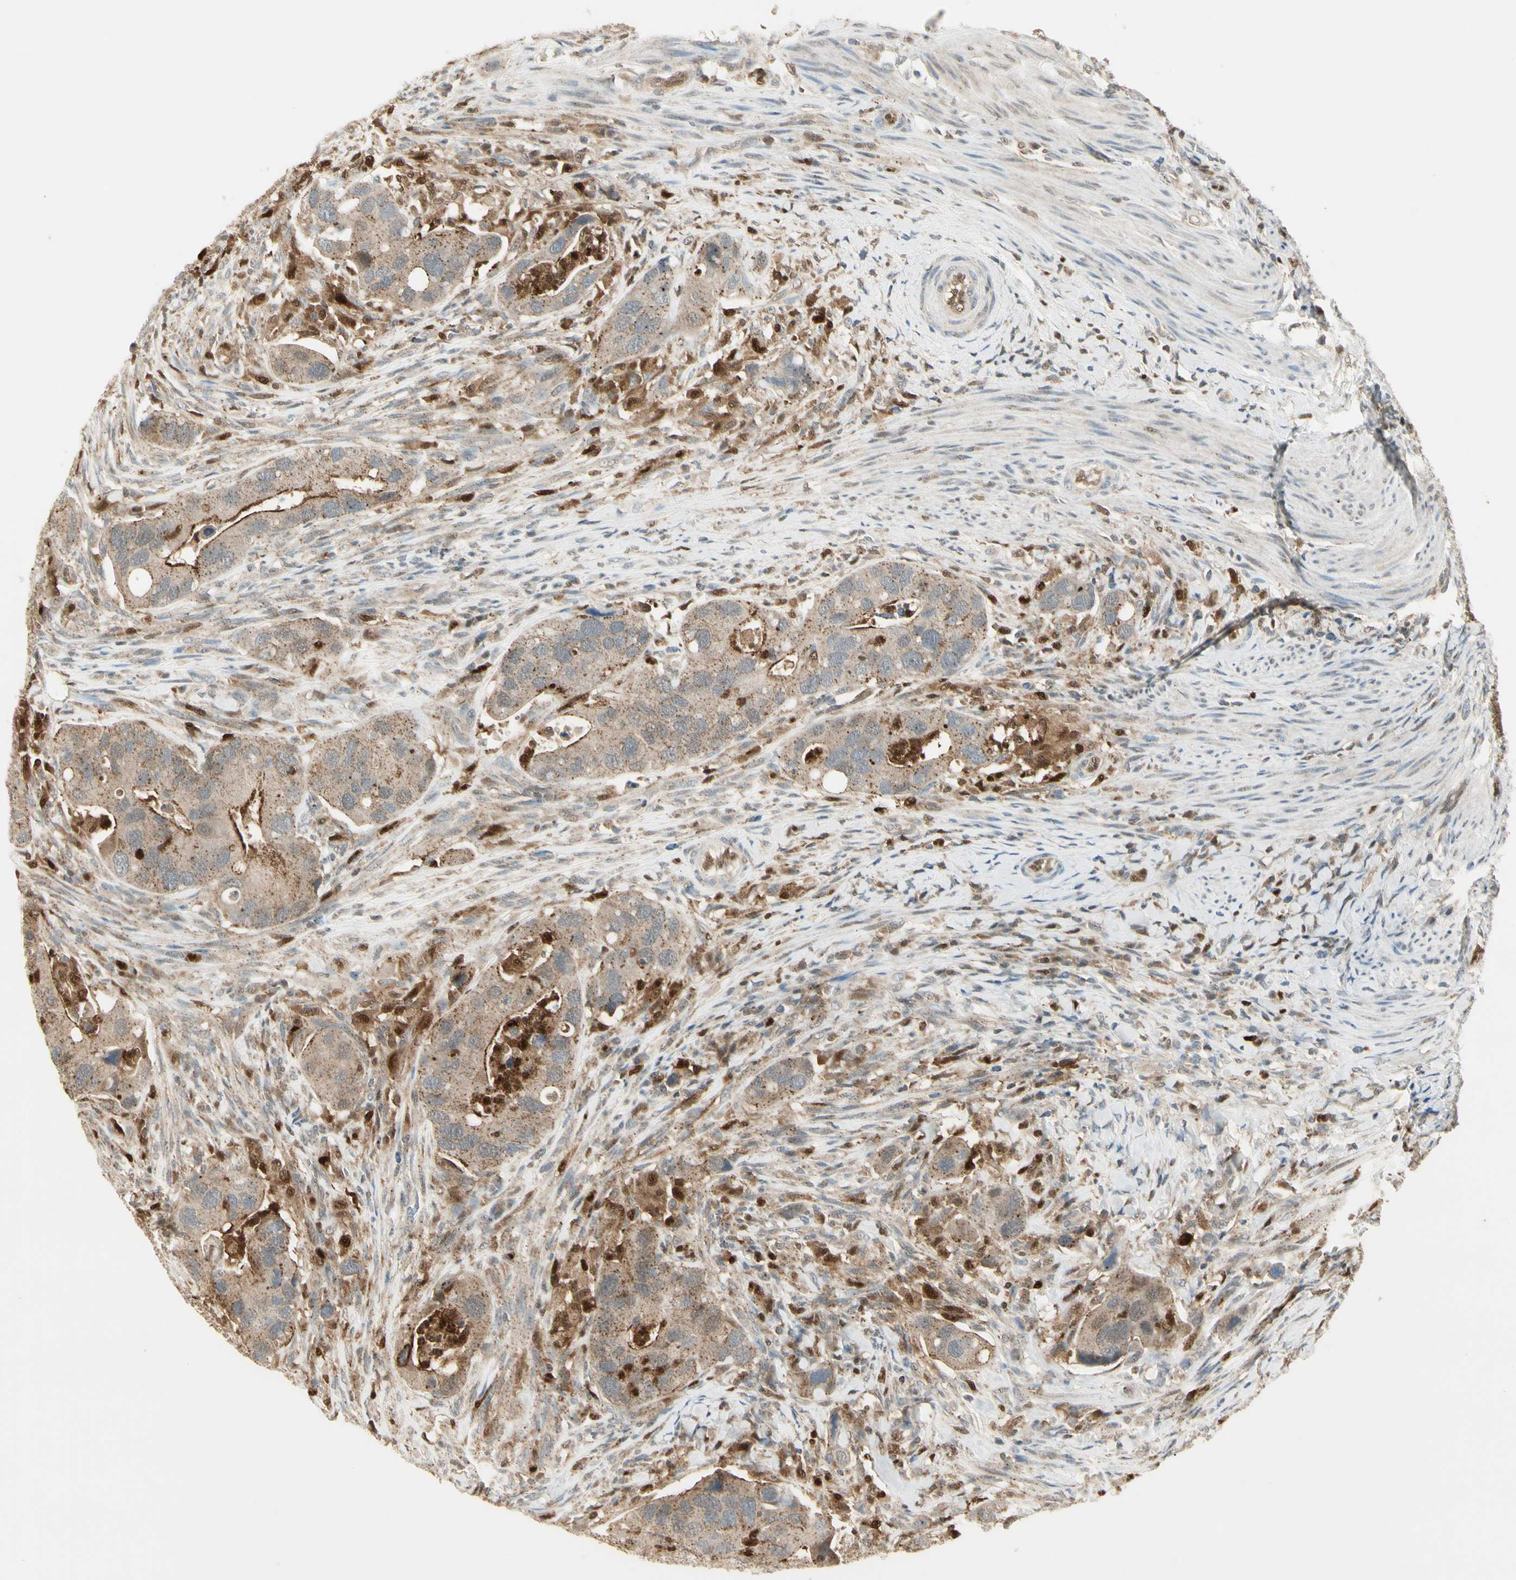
{"staining": {"intensity": "moderate", "quantity": "<25%", "location": "cytoplasmic/membranous"}, "tissue": "colorectal cancer", "cell_type": "Tumor cells", "image_type": "cancer", "snomed": [{"axis": "morphology", "description": "Adenocarcinoma, NOS"}, {"axis": "topography", "description": "Rectum"}], "caption": "There is low levels of moderate cytoplasmic/membranous staining in tumor cells of adenocarcinoma (colorectal), as demonstrated by immunohistochemical staining (brown color).", "gene": "LTA4H", "patient": {"sex": "female", "age": 57}}